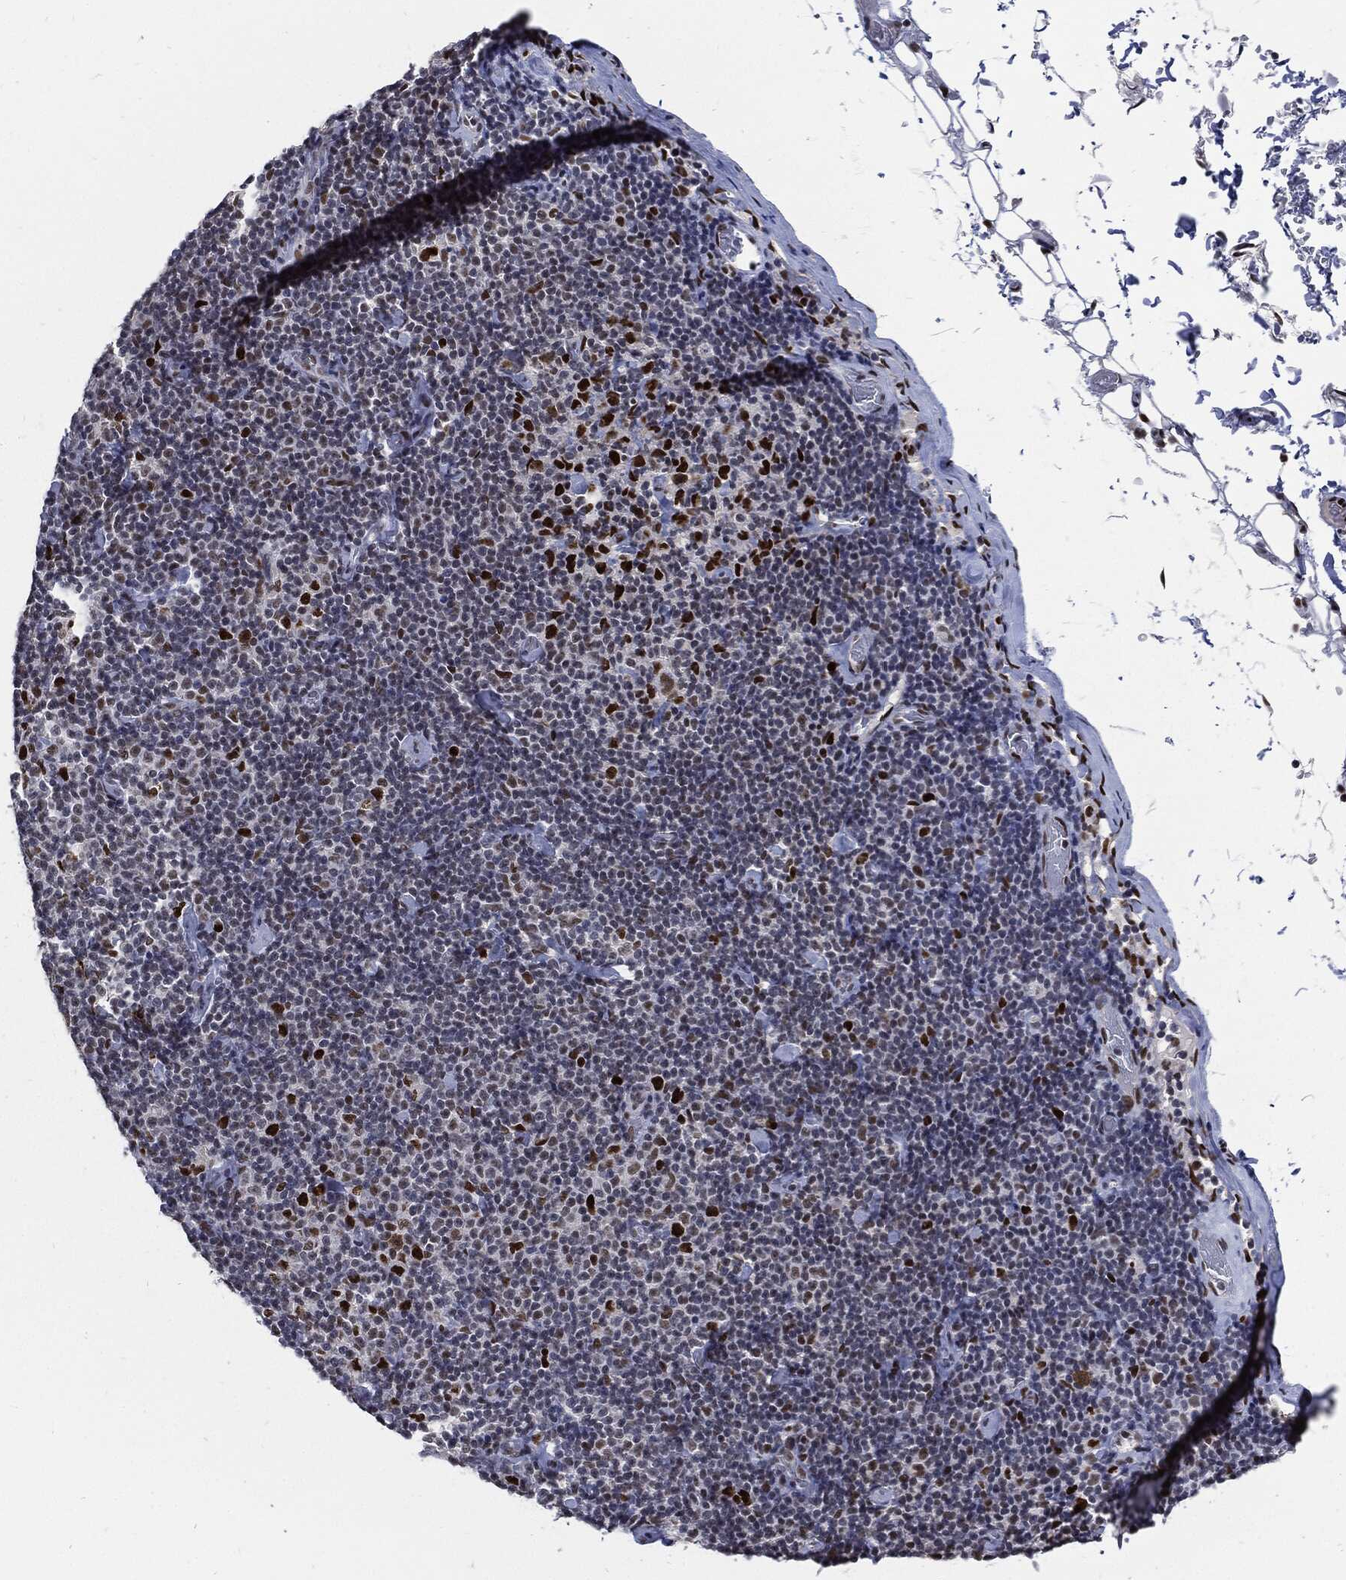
{"staining": {"intensity": "strong", "quantity": "<25%", "location": "nuclear"}, "tissue": "lymphoma", "cell_type": "Tumor cells", "image_type": "cancer", "snomed": [{"axis": "morphology", "description": "Malignant lymphoma, non-Hodgkin's type, Low grade"}, {"axis": "topography", "description": "Lymph node"}], "caption": "DAB (3,3'-diaminobenzidine) immunohistochemical staining of human low-grade malignant lymphoma, non-Hodgkin's type exhibits strong nuclear protein expression in about <25% of tumor cells. (brown staining indicates protein expression, while blue staining denotes nuclei).", "gene": "NBN", "patient": {"sex": "male", "age": 81}}